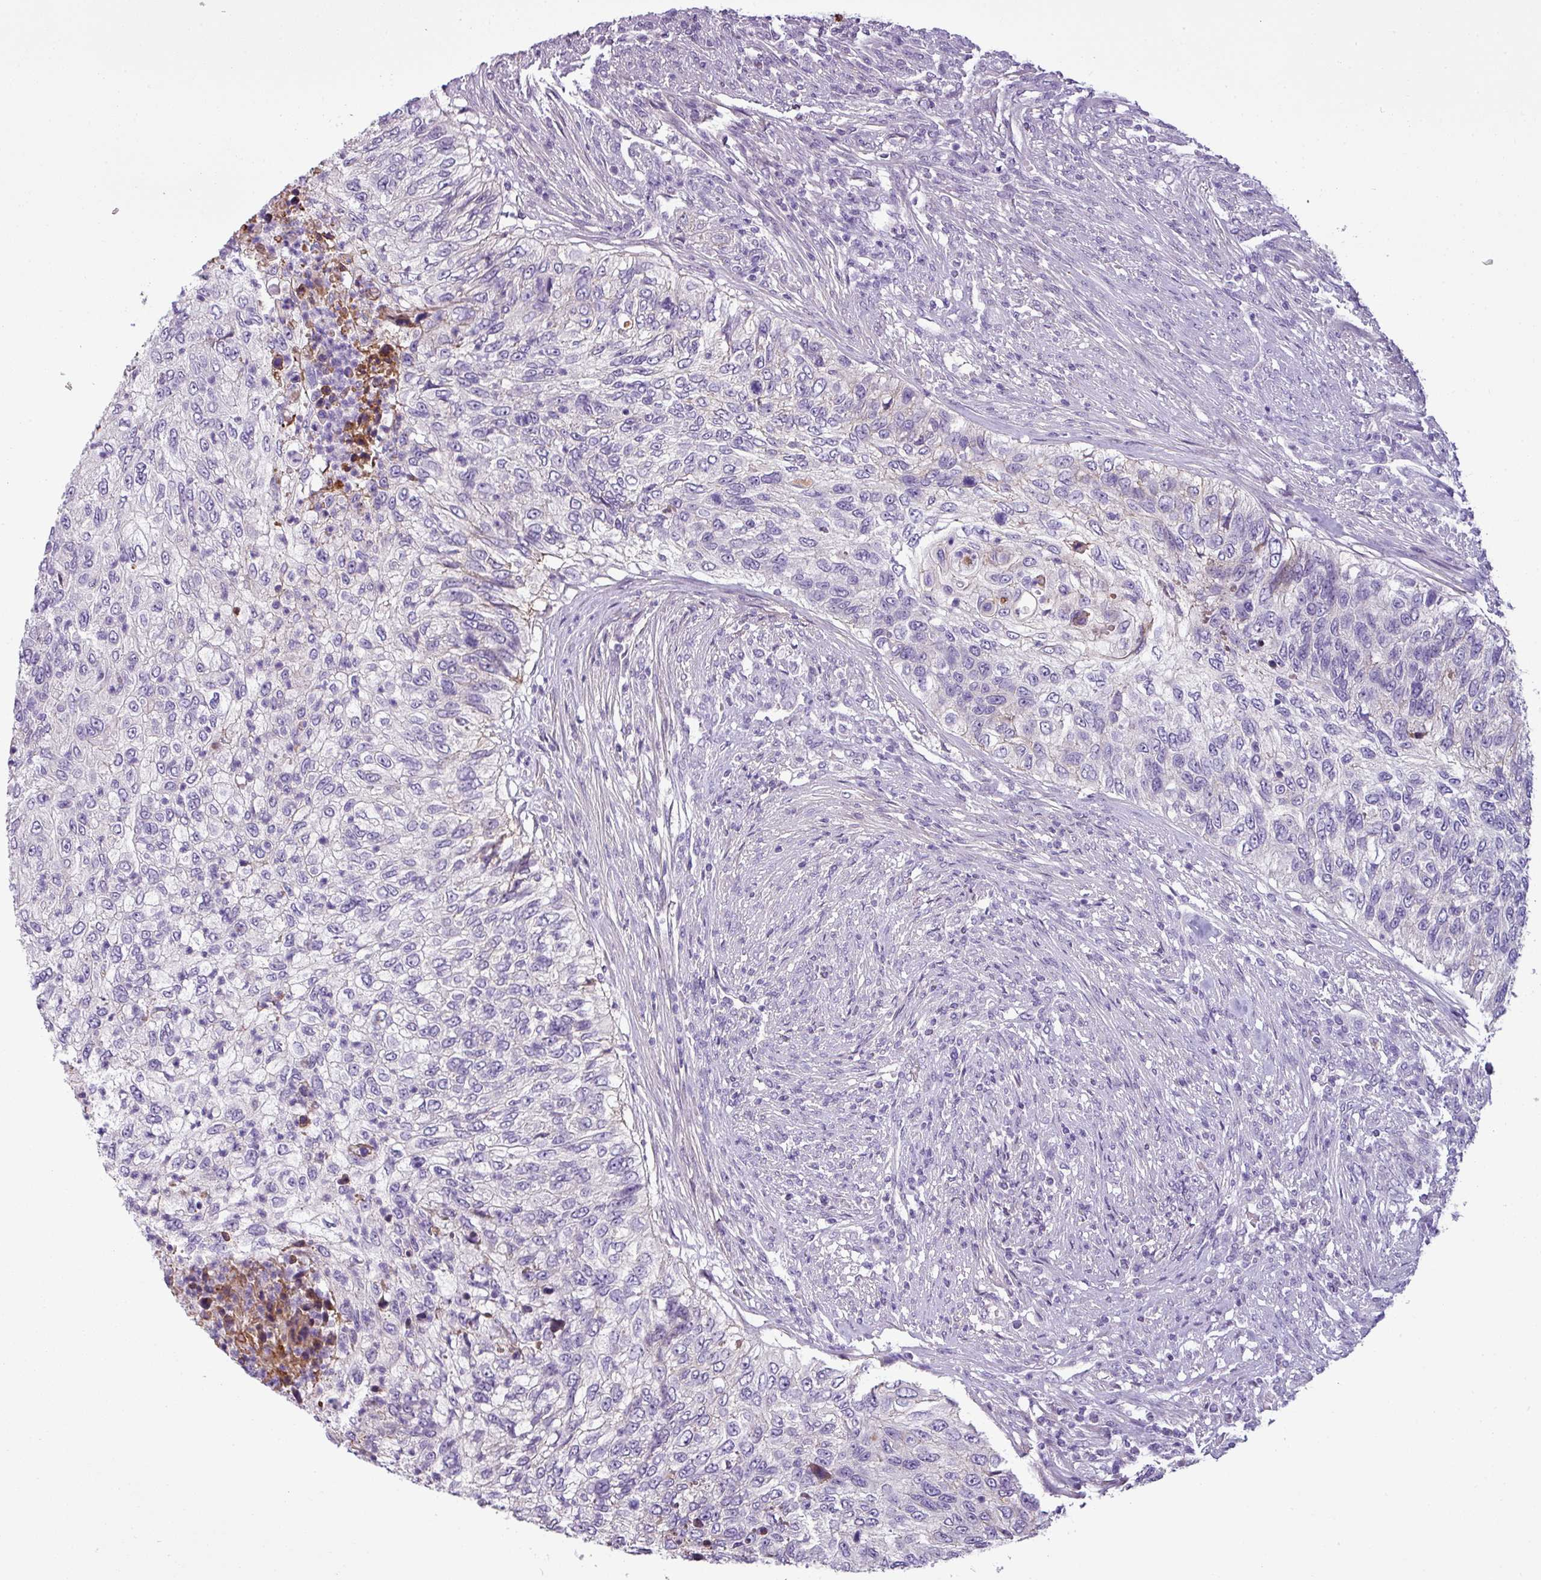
{"staining": {"intensity": "negative", "quantity": "none", "location": "none"}, "tissue": "urothelial cancer", "cell_type": "Tumor cells", "image_type": "cancer", "snomed": [{"axis": "morphology", "description": "Urothelial carcinoma, High grade"}, {"axis": "topography", "description": "Urinary bladder"}], "caption": "Immunohistochemistry of human high-grade urothelial carcinoma shows no expression in tumor cells.", "gene": "TMEM178B", "patient": {"sex": "female", "age": 60}}